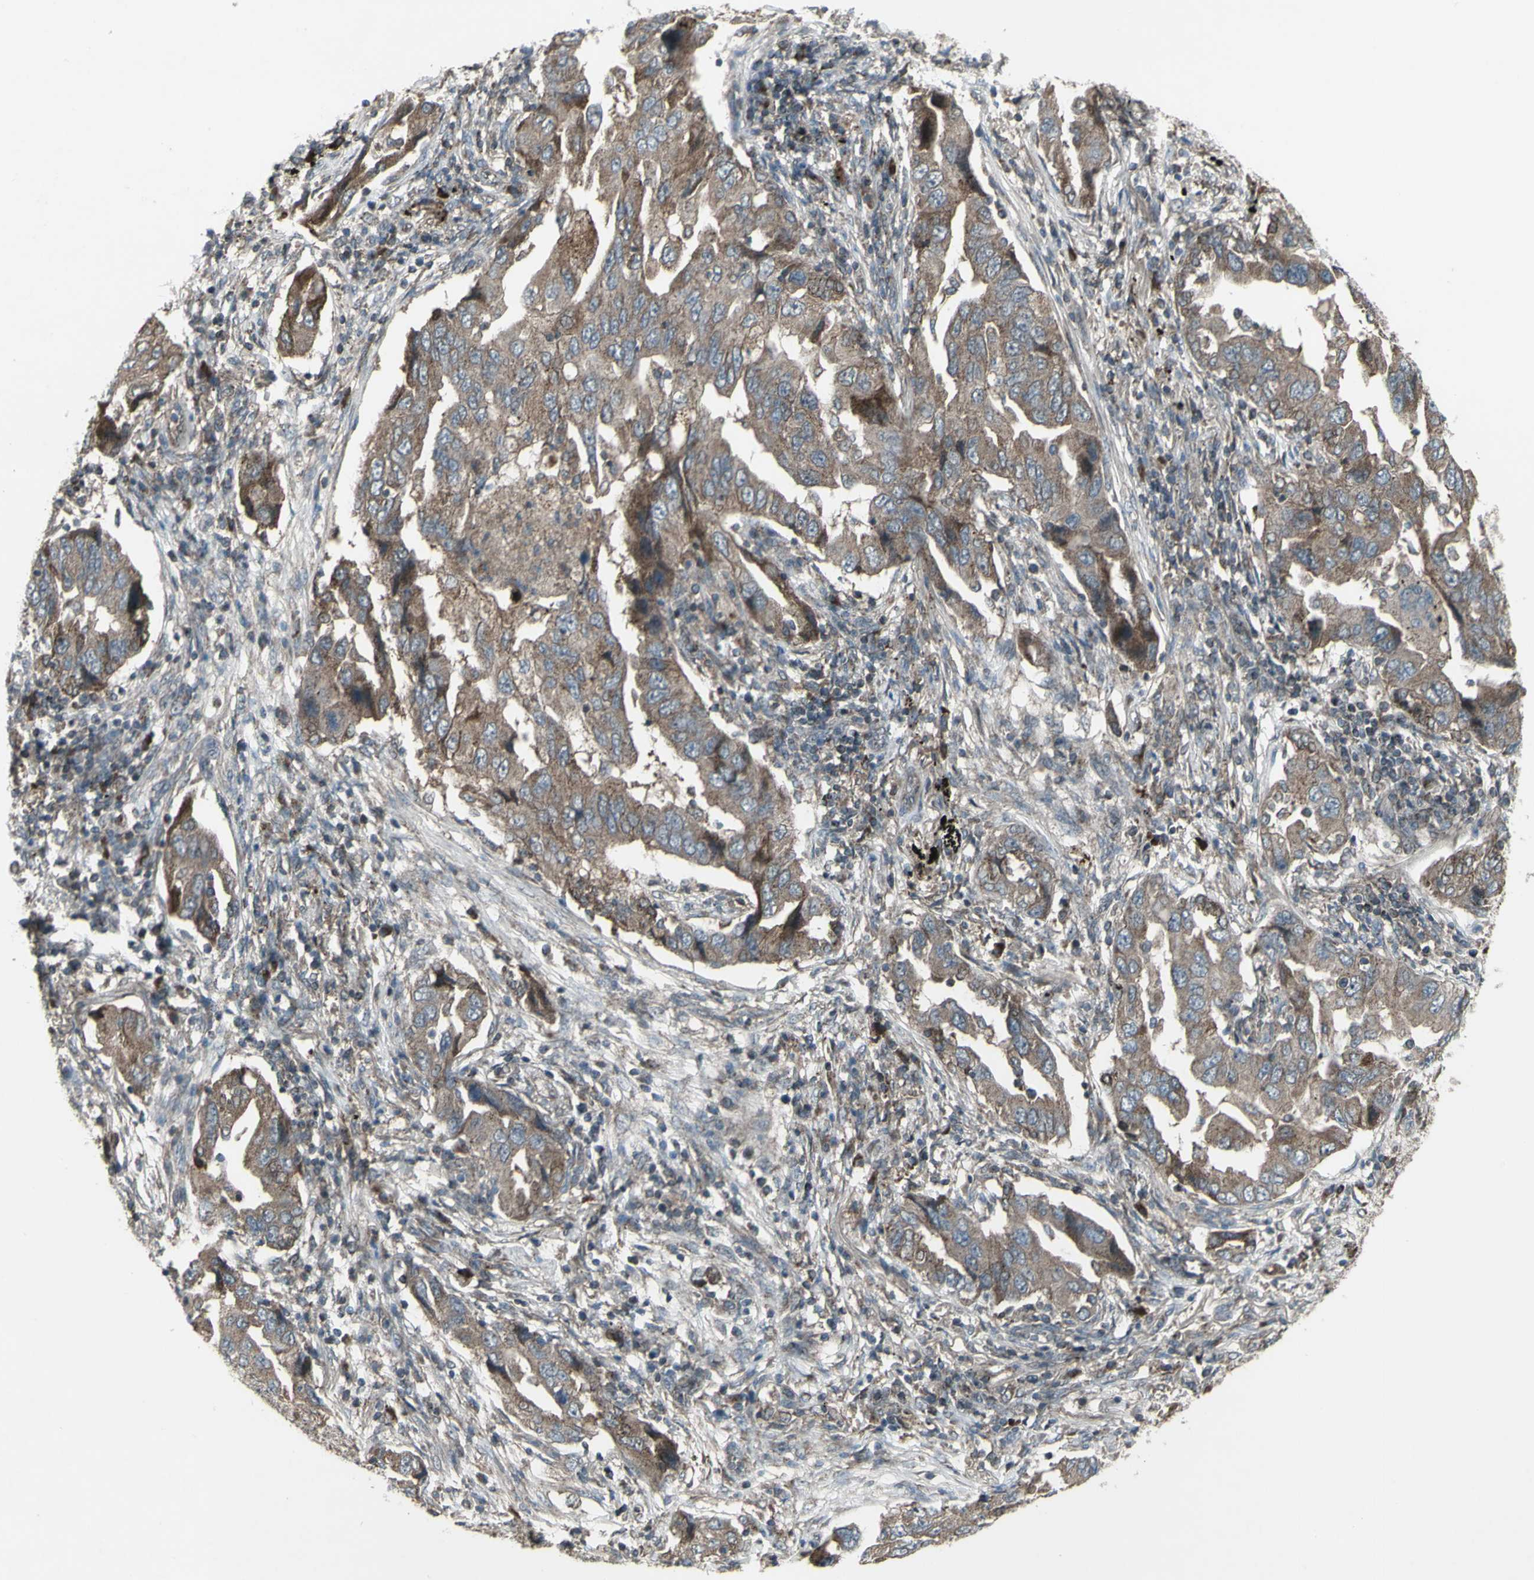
{"staining": {"intensity": "moderate", "quantity": ">75%", "location": "cytoplasmic/membranous"}, "tissue": "lung cancer", "cell_type": "Tumor cells", "image_type": "cancer", "snomed": [{"axis": "morphology", "description": "Adenocarcinoma, NOS"}, {"axis": "topography", "description": "Lung"}], "caption": "Human adenocarcinoma (lung) stained with a brown dye shows moderate cytoplasmic/membranous positive expression in about >75% of tumor cells.", "gene": "SHC1", "patient": {"sex": "female", "age": 65}}